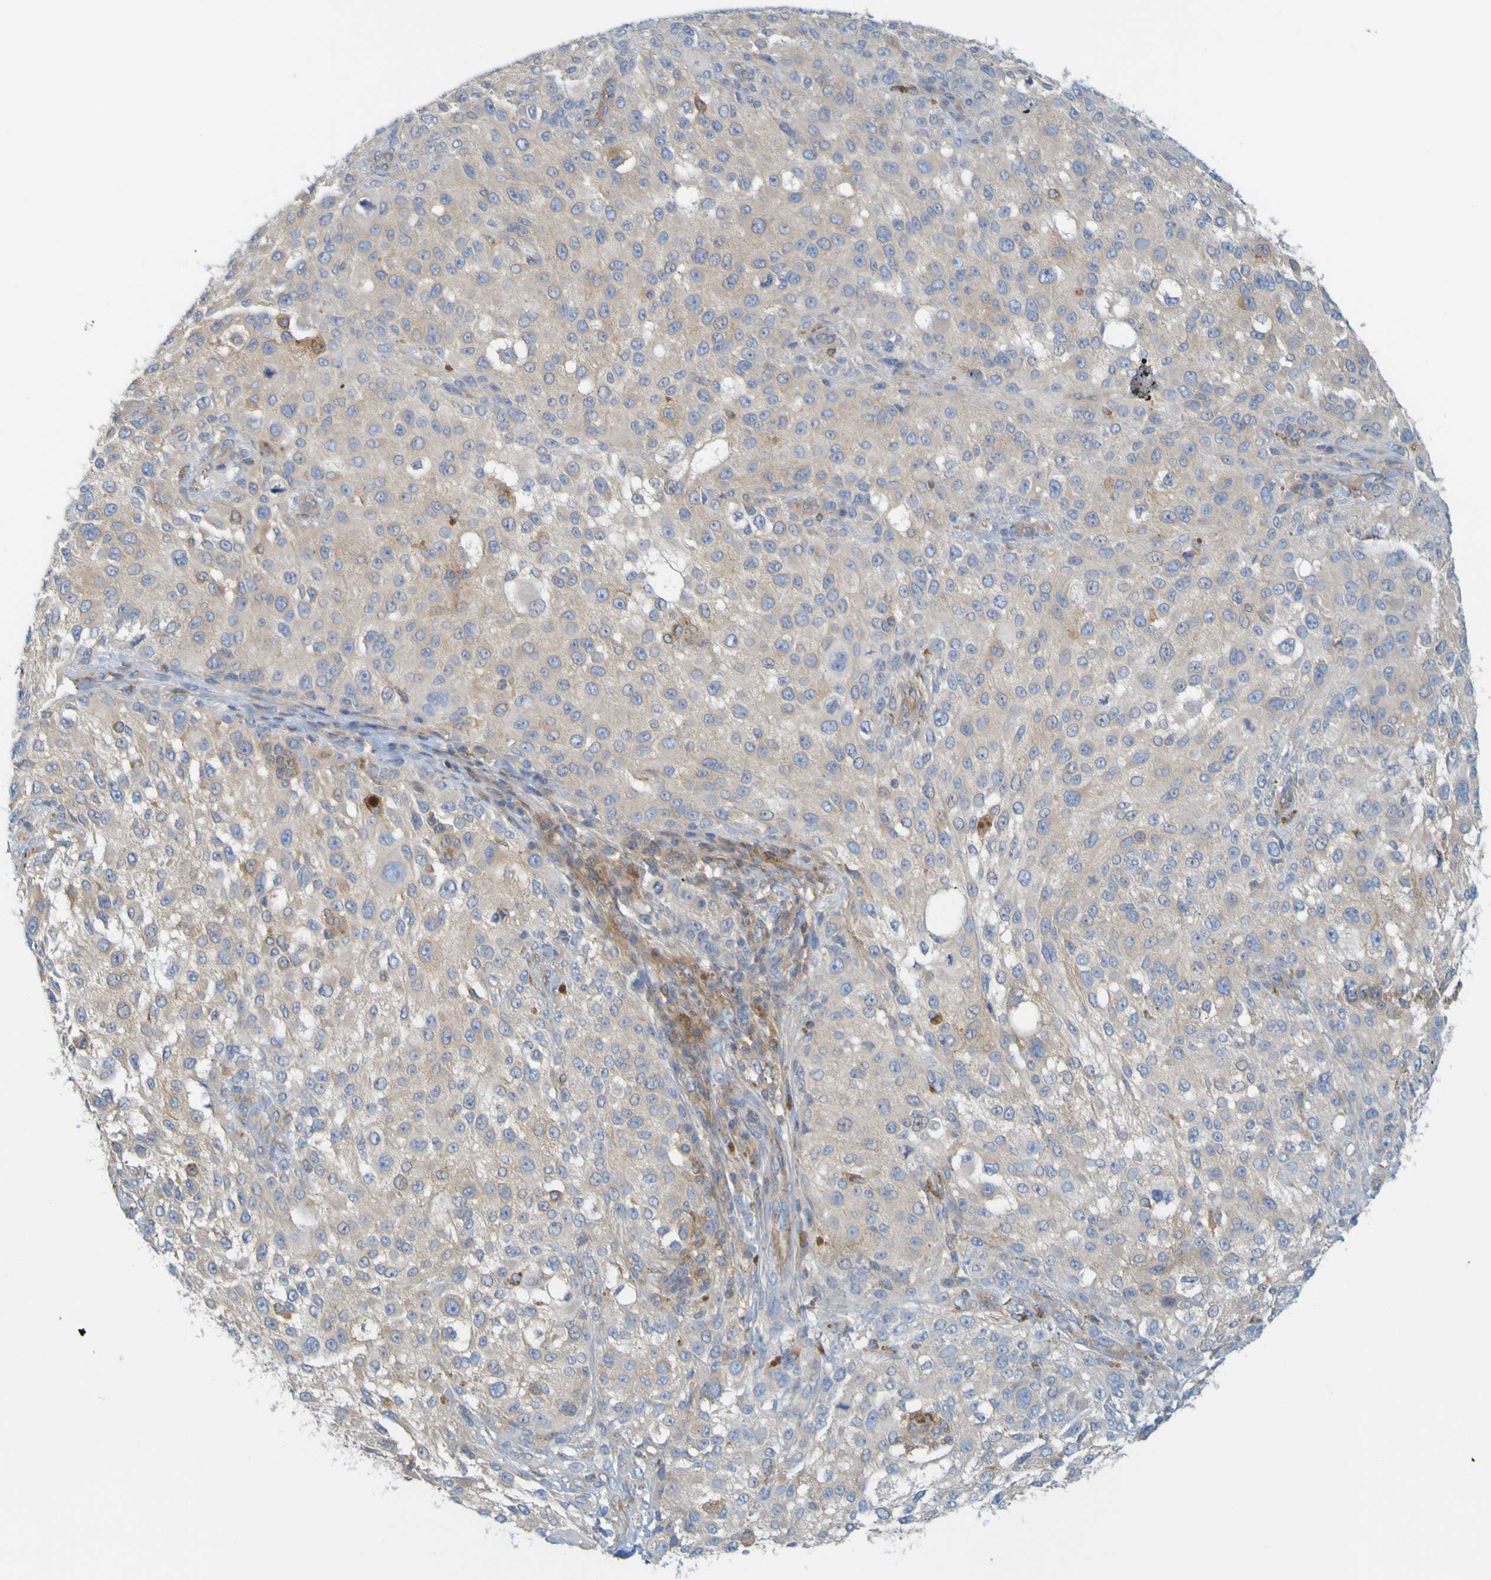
{"staining": {"intensity": "weak", "quantity": ">75%", "location": "cytoplasmic/membranous"}, "tissue": "melanoma", "cell_type": "Tumor cells", "image_type": "cancer", "snomed": [{"axis": "morphology", "description": "Necrosis, NOS"}, {"axis": "morphology", "description": "Malignant melanoma, NOS"}, {"axis": "topography", "description": "Skin"}], "caption": "Approximately >75% of tumor cells in human malignant melanoma display weak cytoplasmic/membranous protein staining as visualized by brown immunohistochemical staining.", "gene": "APPL1", "patient": {"sex": "female", "age": 87}}